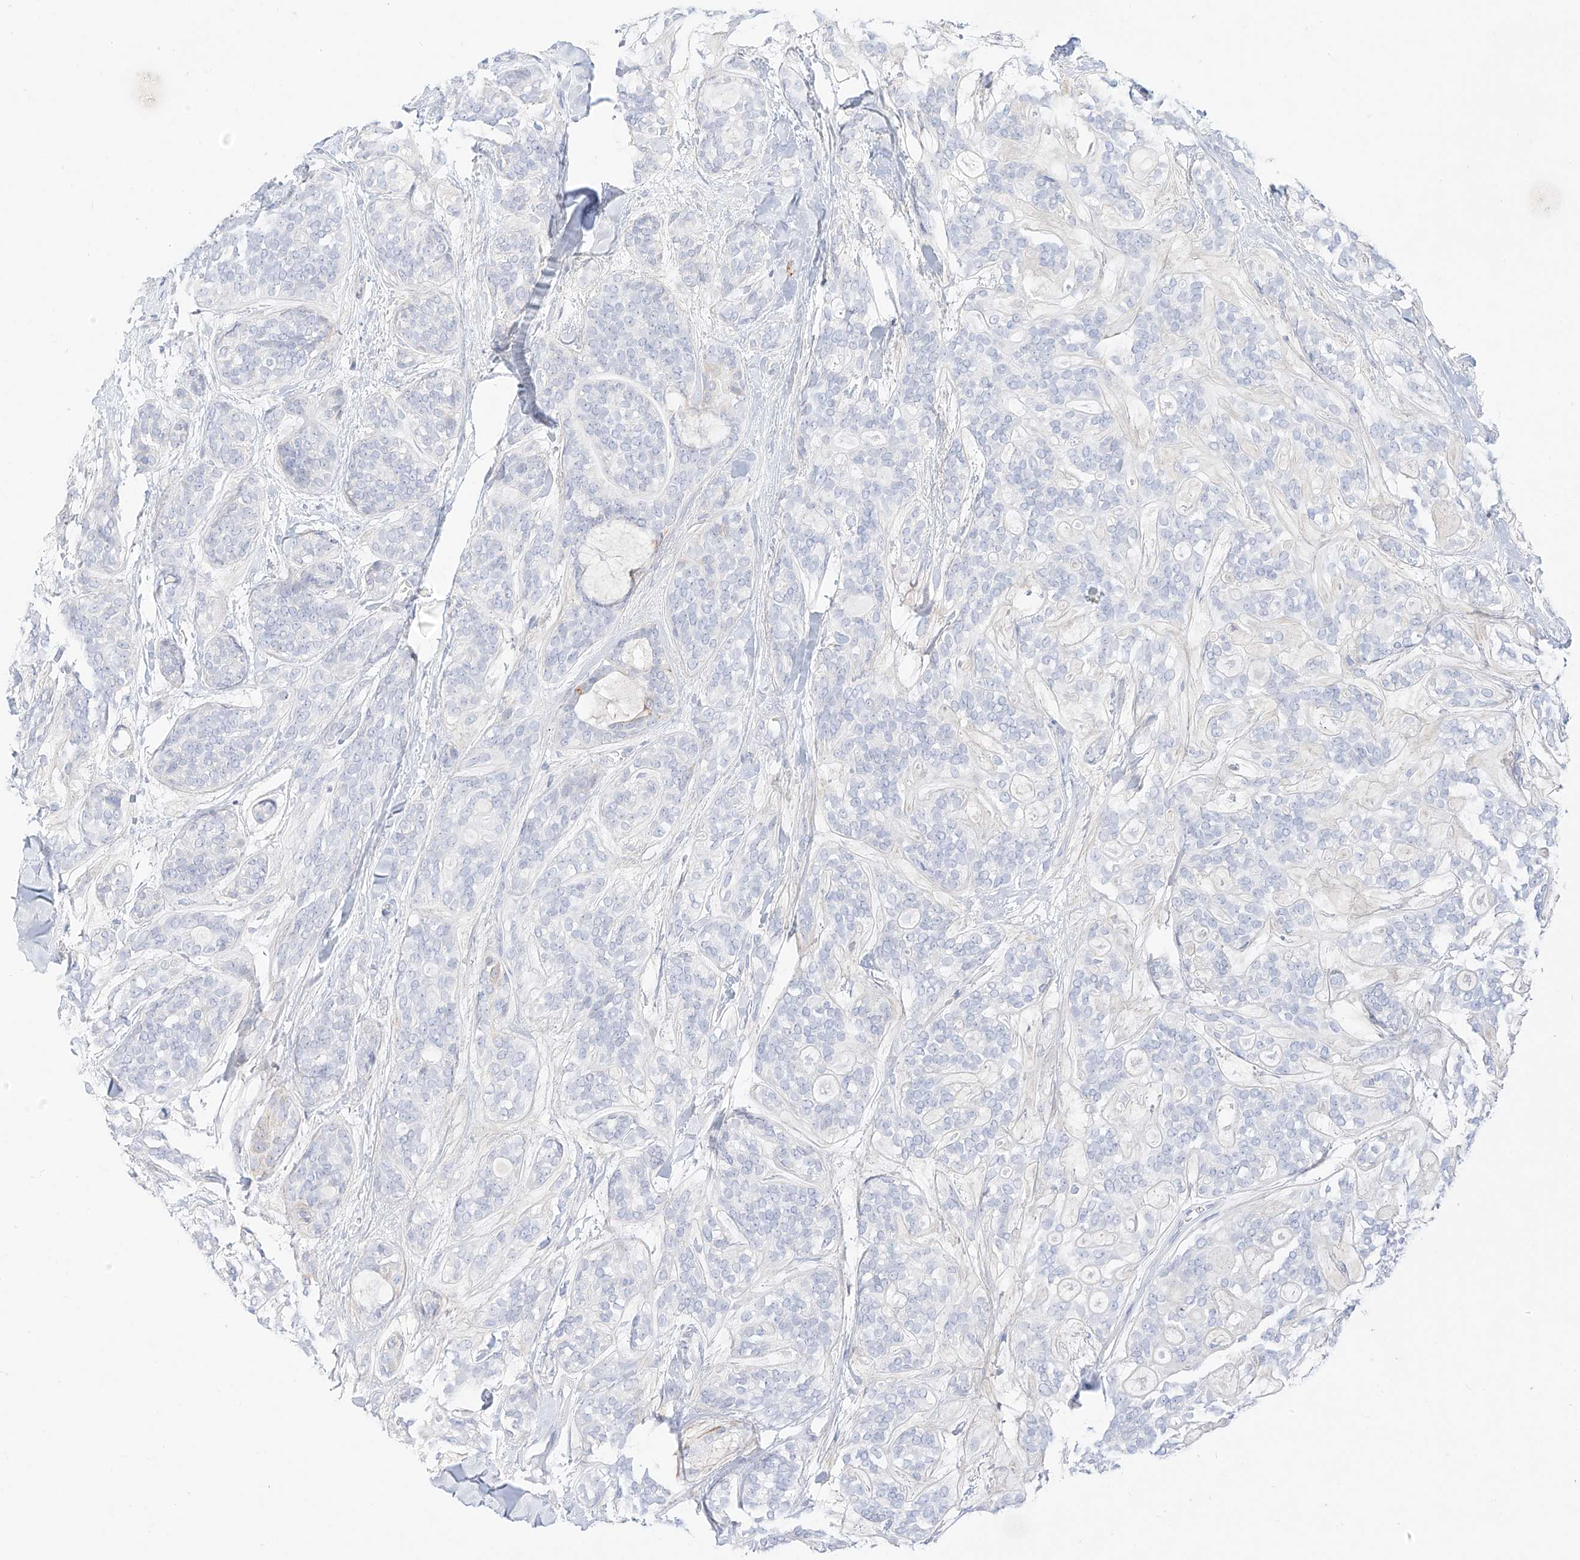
{"staining": {"intensity": "negative", "quantity": "none", "location": "none"}, "tissue": "head and neck cancer", "cell_type": "Tumor cells", "image_type": "cancer", "snomed": [{"axis": "morphology", "description": "Adenocarcinoma, NOS"}, {"axis": "topography", "description": "Head-Neck"}], "caption": "Tumor cells show no significant protein expression in adenocarcinoma (head and neck).", "gene": "ST3GAL5", "patient": {"sex": "male", "age": 66}}